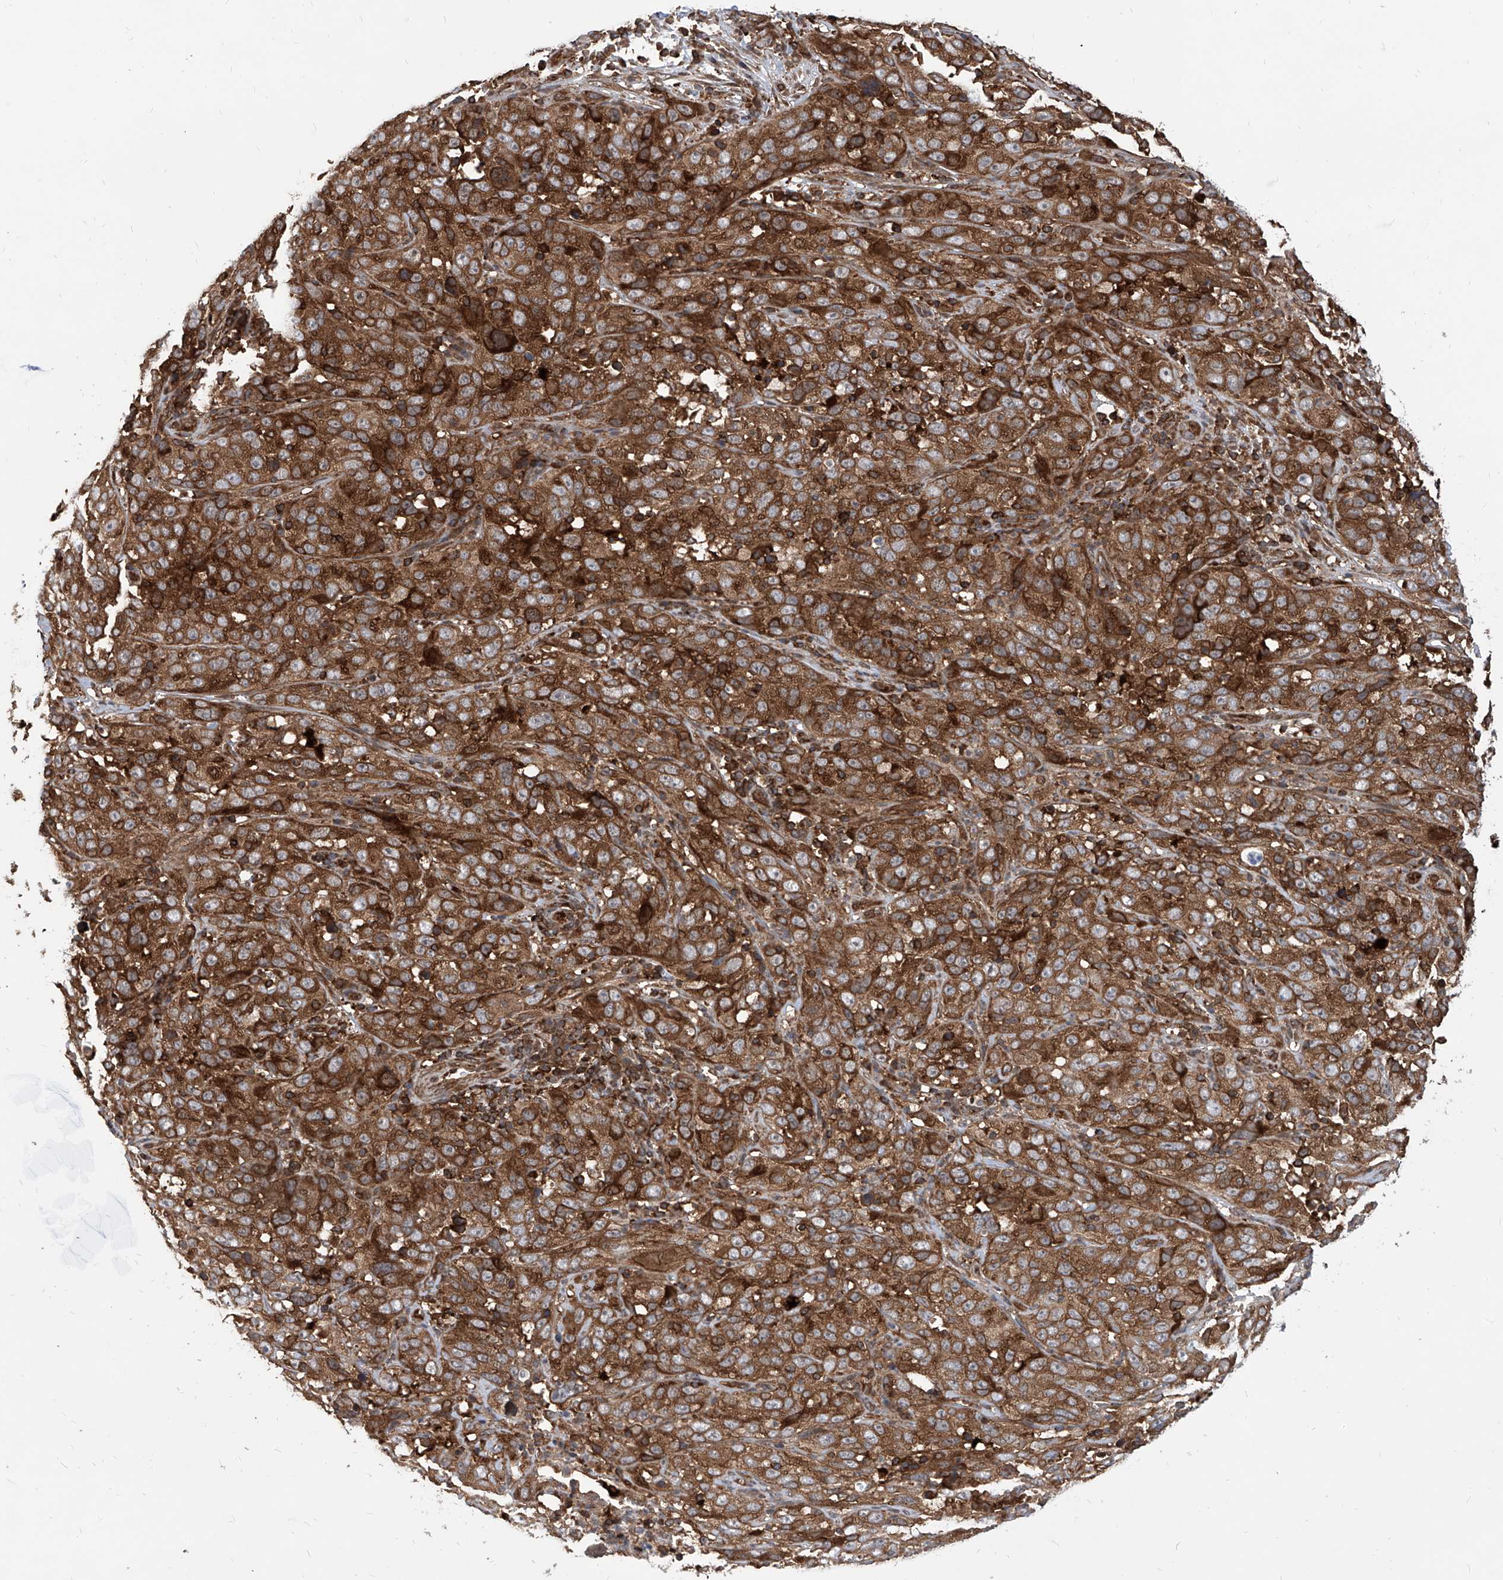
{"staining": {"intensity": "strong", "quantity": ">75%", "location": "cytoplasmic/membranous"}, "tissue": "cervical cancer", "cell_type": "Tumor cells", "image_type": "cancer", "snomed": [{"axis": "morphology", "description": "Squamous cell carcinoma, NOS"}, {"axis": "topography", "description": "Cervix"}], "caption": "Protein staining of cervical cancer tissue demonstrates strong cytoplasmic/membranous positivity in approximately >75% of tumor cells.", "gene": "MAGED2", "patient": {"sex": "female", "age": 32}}